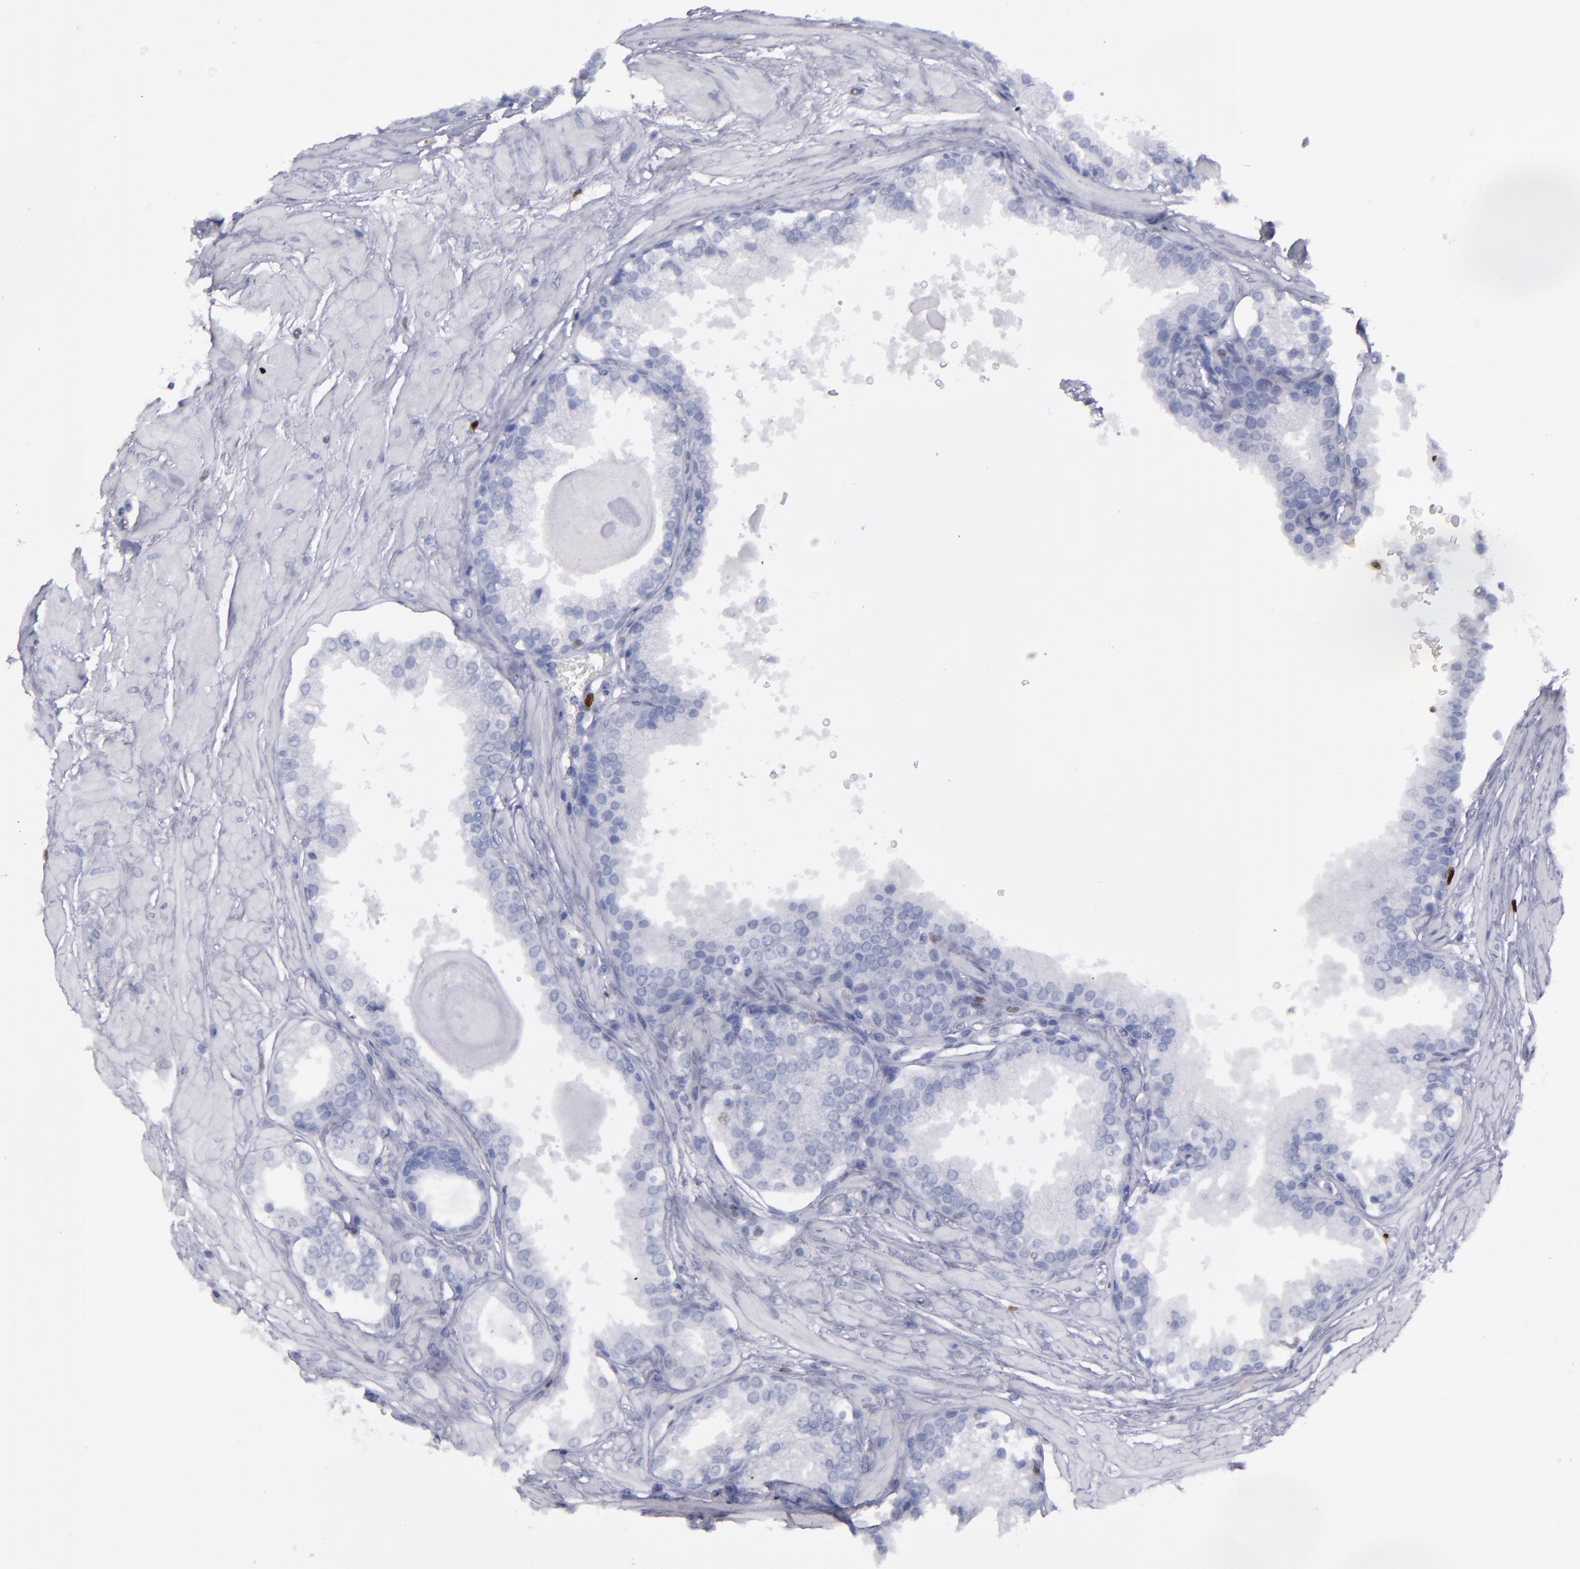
{"staining": {"intensity": "negative", "quantity": "none", "location": "none"}, "tissue": "prostate", "cell_type": "Glandular cells", "image_type": "normal", "snomed": [{"axis": "morphology", "description": "Normal tissue, NOS"}, {"axis": "topography", "description": "Prostate"}], "caption": "Image shows no protein staining in glandular cells of unremarkable prostate.", "gene": "IRF8", "patient": {"sex": "male", "age": 51}}